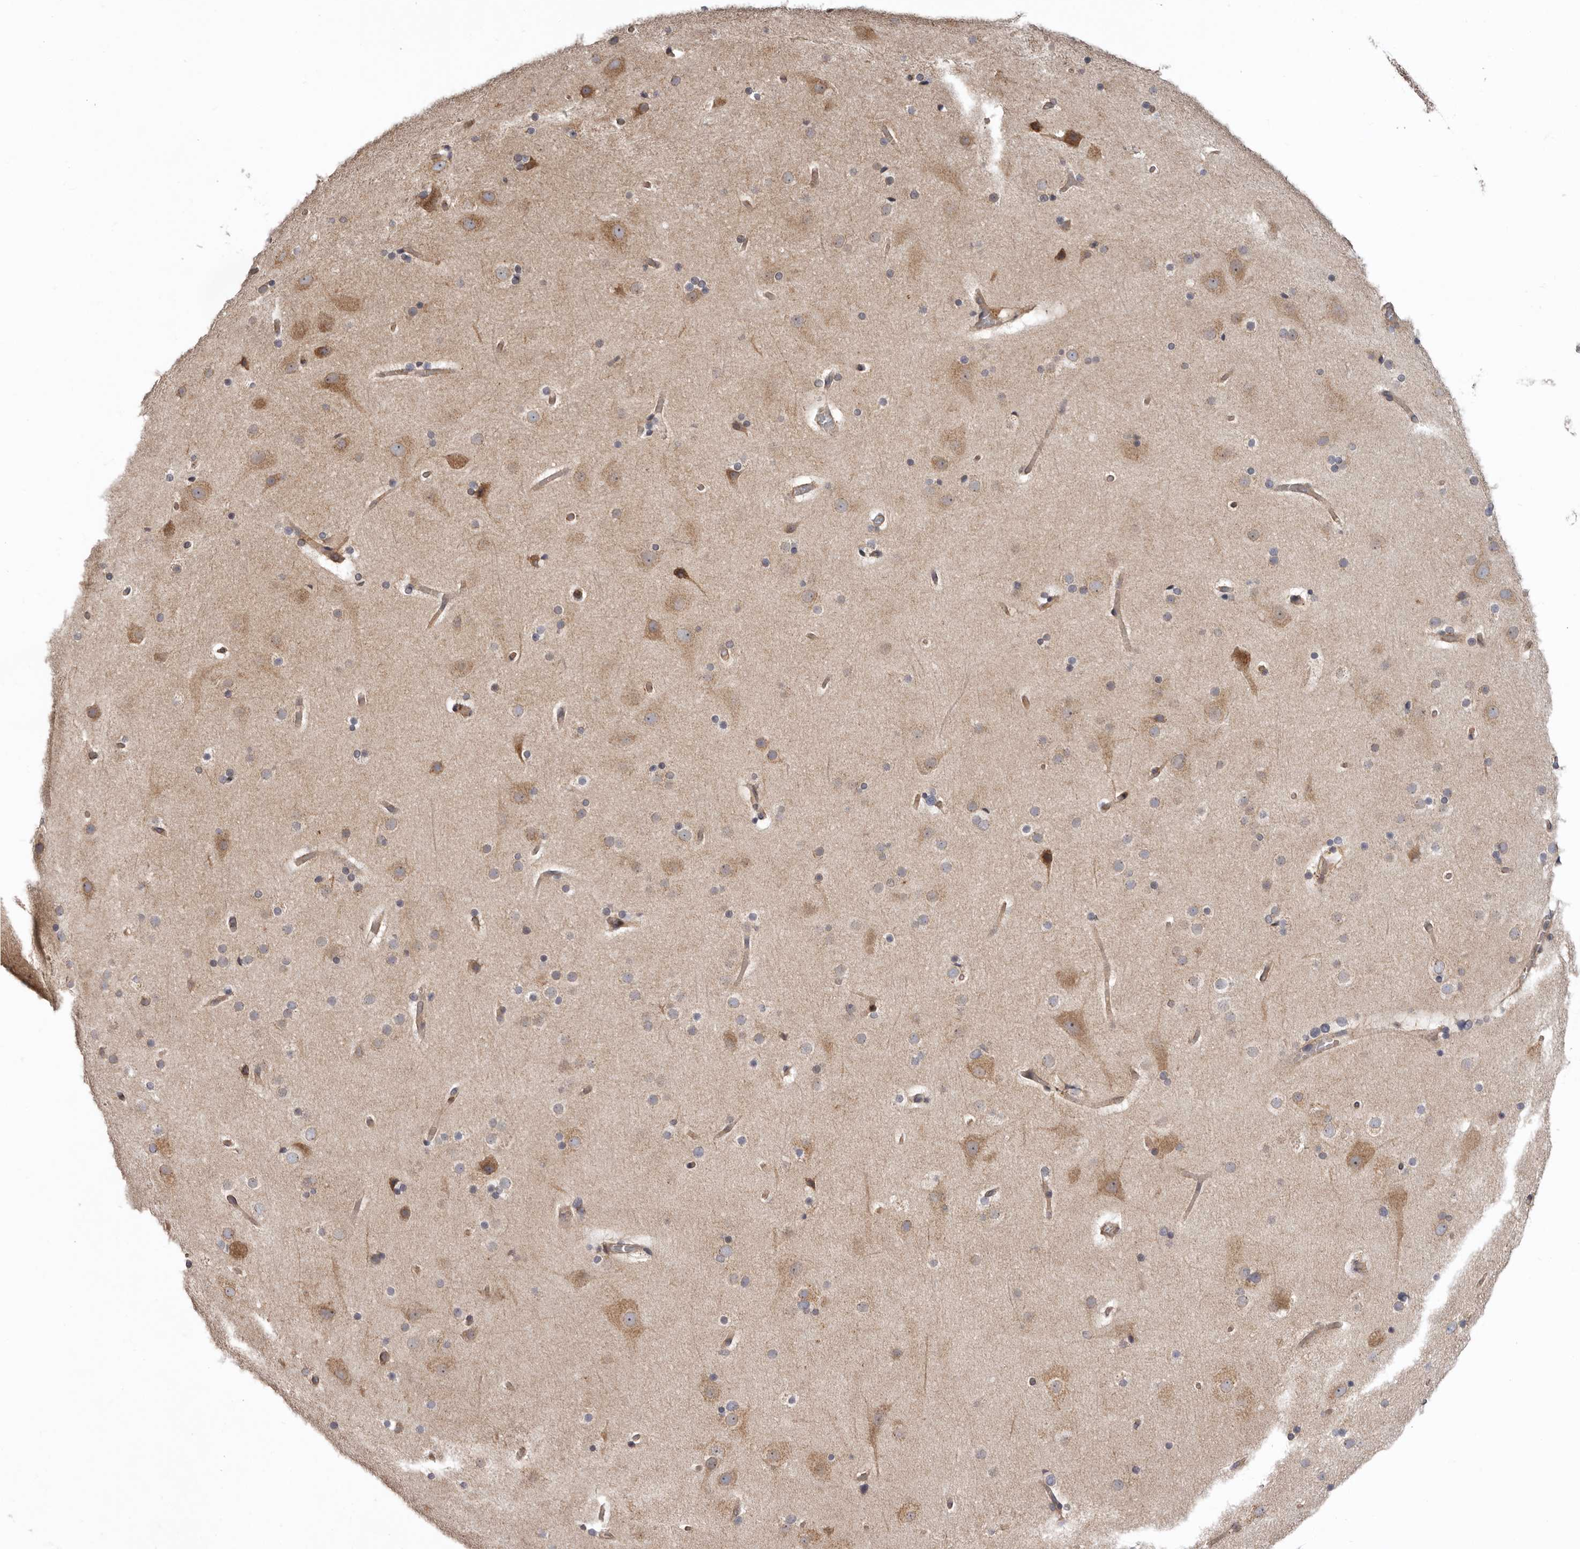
{"staining": {"intensity": "weak", "quantity": ">75%", "location": "cytoplasmic/membranous"}, "tissue": "cerebral cortex", "cell_type": "Endothelial cells", "image_type": "normal", "snomed": [{"axis": "morphology", "description": "Normal tissue, NOS"}, {"axis": "topography", "description": "Cerebral cortex"}], "caption": "Immunohistochemistry of normal cerebral cortex demonstrates low levels of weak cytoplasmic/membranous positivity in about >75% of endothelial cells.", "gene": "TMUB1", "patient": {"sex": "male", "age": 57}}